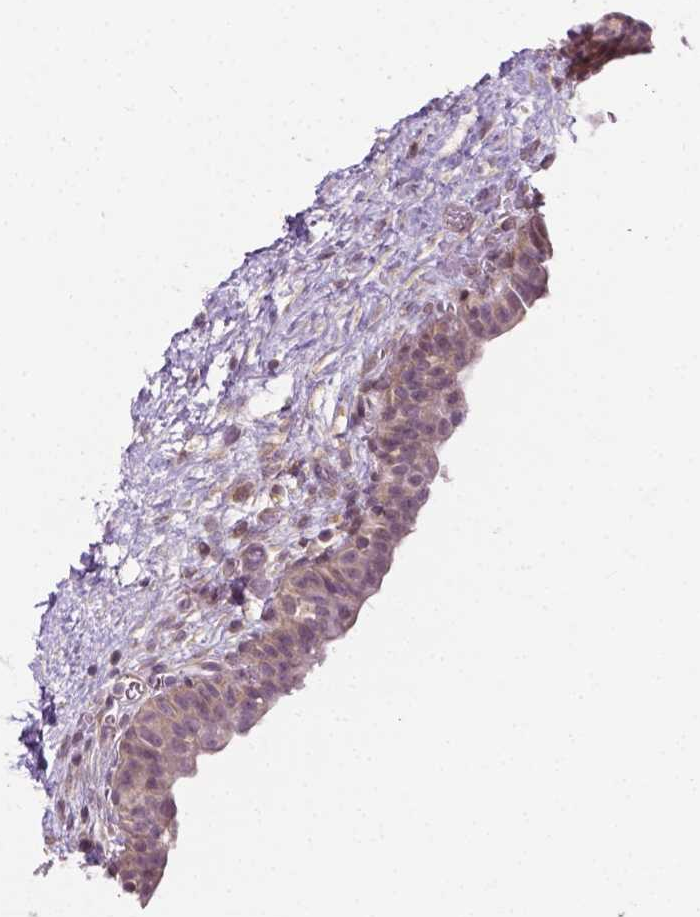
{"staining": {"intensity": "weak", "quantity": "25%-75%", "location": "nuclear"}, "tissue": "urinary bladder", "cell_type": "Urothelial cells", "image_type": "normal", "snomed": [{"axis": "morphology", "description": "Normal tissue, NOS"}, {"axis": "topography", "description": "Urinary bladder"}], "caption": "Immunohistochemical staining of unremarkable urinary bladder reveals low levels of weak nuclear expression in approximately 25%-75% of urothelial cells.", "gene": "DENND4A", "patient": {"sex": "male", "age": 69}}